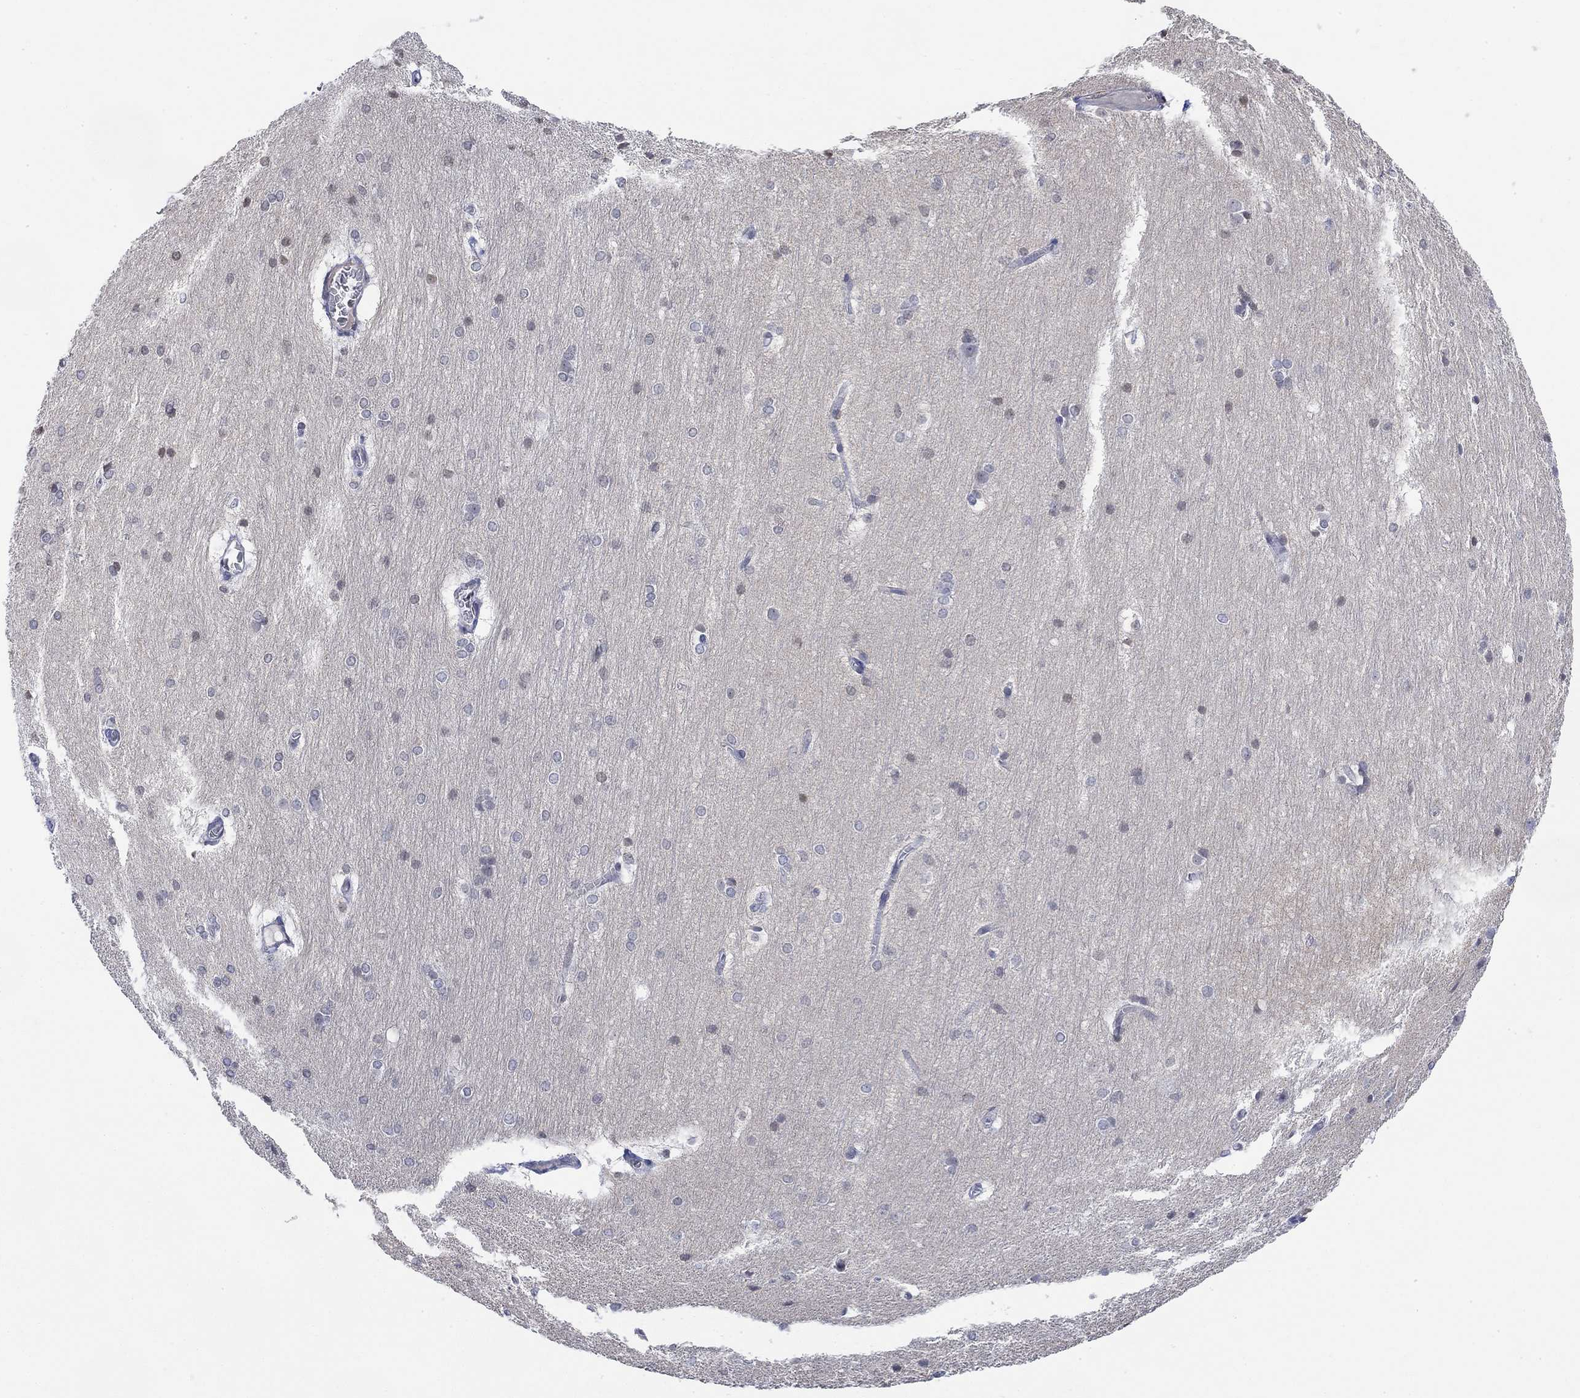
{"staining": {"intensity": "negative", "quantity": "none", "location": "none"}, "tissue": "hippocampus", "cell_type": "Glial cells", "image_type": "normal", "snomed": [{"axis": "morphology", "description": "Normal tissue, NOS"}, {"axis": "topography", "description": "Cerebral cortex"}, {"axis": "topography", "description": "Hippocampus"}], "caption": "High magnification brightfield microscopy of unremarkable hippocampus stained with DAB (3,3'-diaminobenzidine) (brown) and counterstained with hematoxylin (blue): glial cells show no significant staining.", "gene": "TMEM255A", "patient": {"sex": "female", "age": 19}}